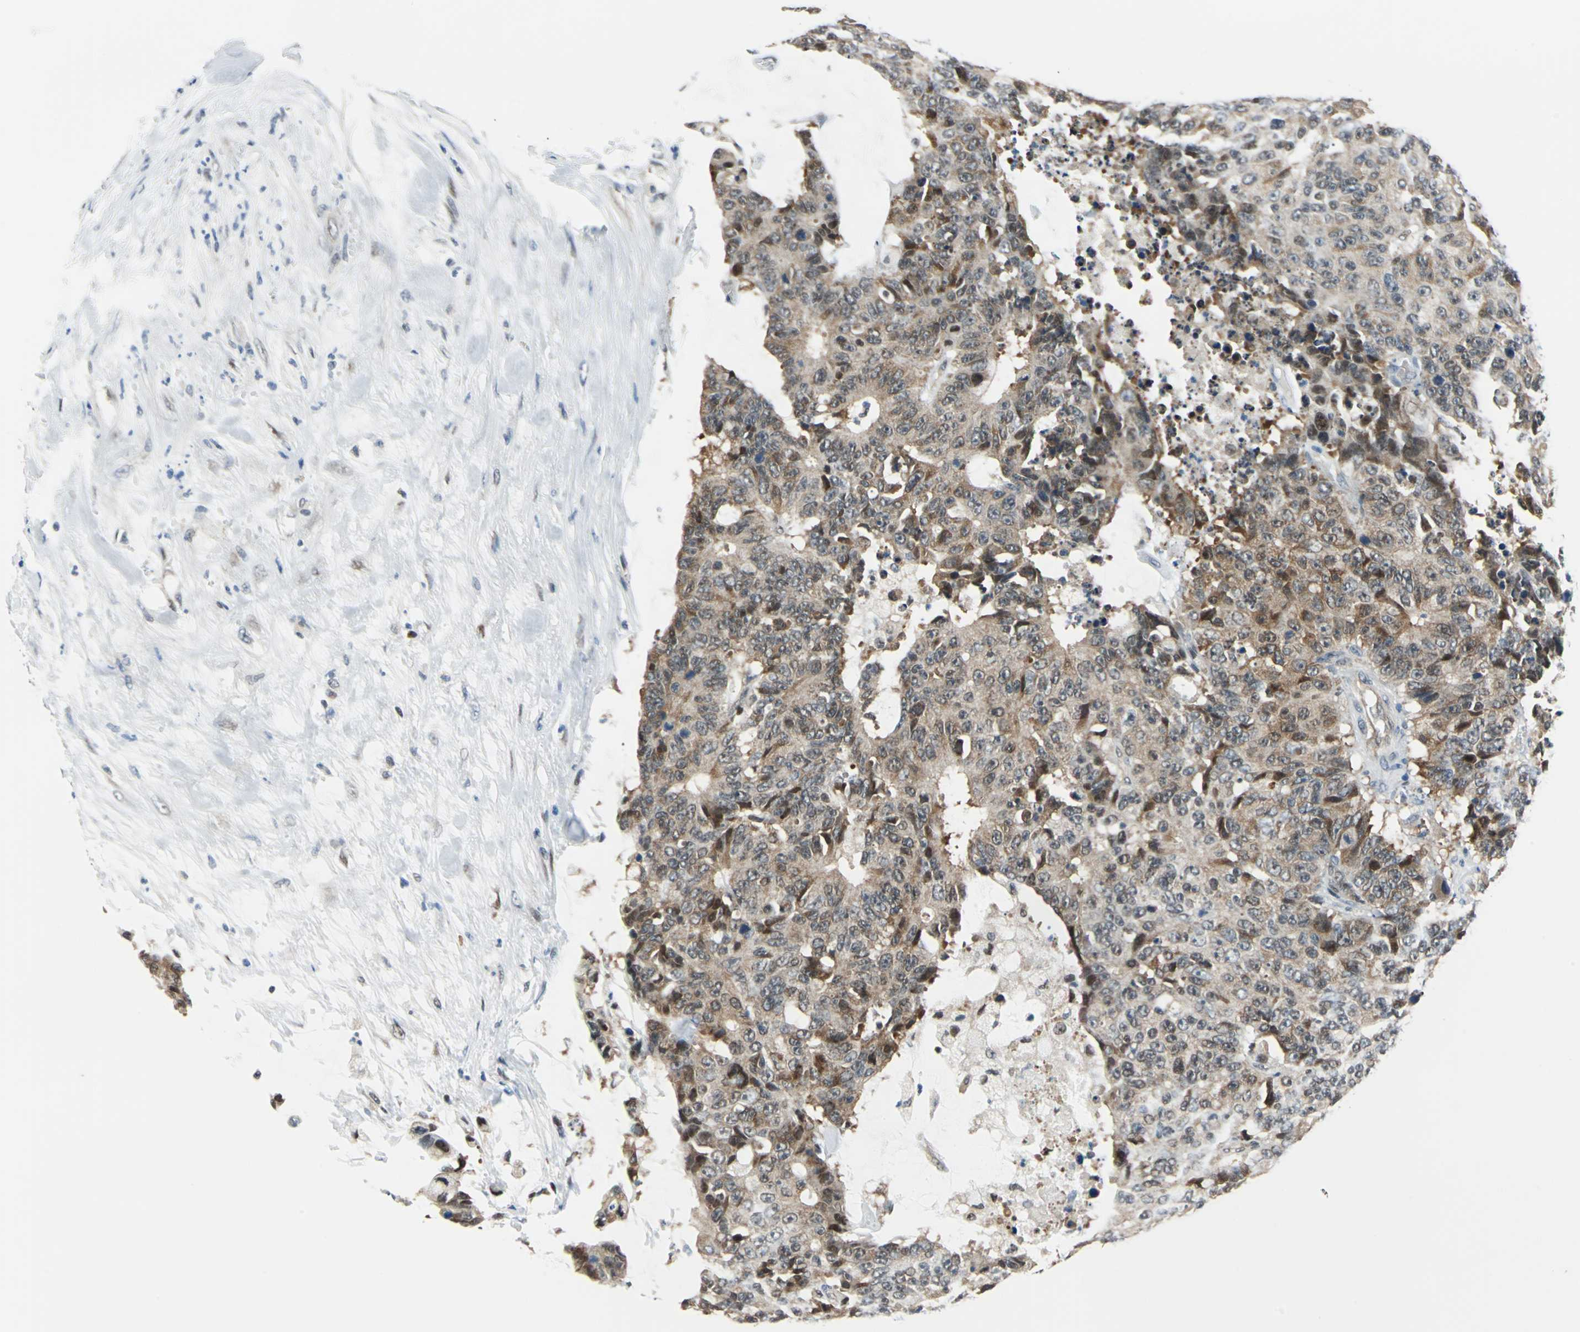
{"staining": {"intensity": "moderate", "quantity": ">75%", "location": "cytoplasmic/membranous"}, "tissue": "colorectal cancer", "cell_type": "Tumor cells", "image_type": "cancer", "snomed": [{"axis": "morphology", "description": "Adenocarcinoma, NOS"}, {"axis": "topography", "description": "Colon"}], "caption": "Tumor cells demonstrate medium levels of moderate cytoplasmic/membranous positivity in approximately >75% of cells in human colorectal adenocarcinoma.", "gene": "POLR3K", "patient": {"sex": "female", "age": 86}}